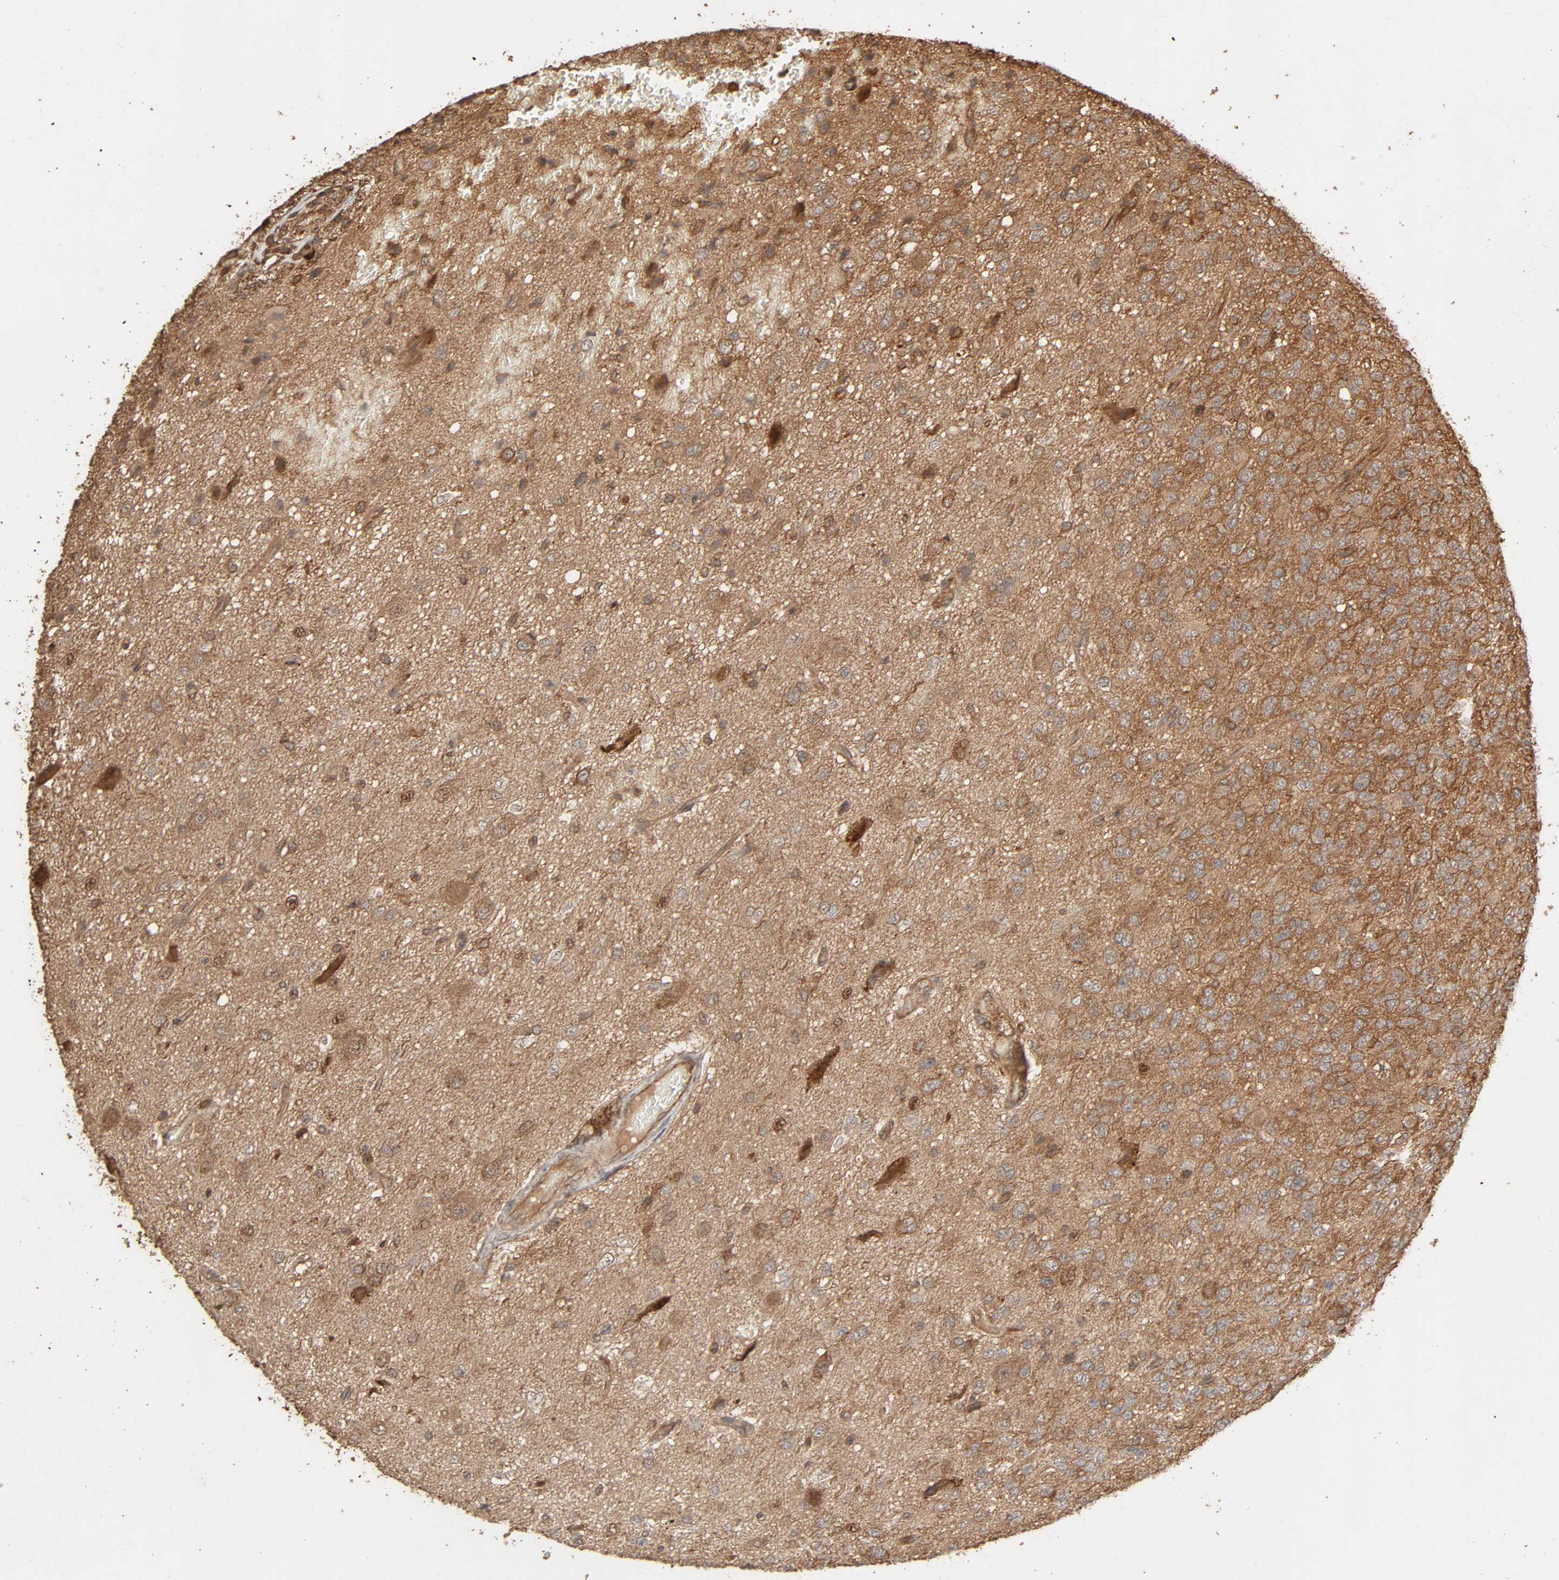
{"staining": {"intensity": "strong", "quantity": ">75%", "location": "cytoplasmic/membranous"}, "tissue": "glioma", "cell_type": "Tumor cells", "image_type": "cancer", "snomed": [{"axis": "morphology", "description": "Glioma, malignant, High grade"}, {"axis": "topography", "description": "pancreas cauda"}], "caption": "Immunohistochemical staining of human malignant glioma (high-grade) exhibits high levels of strong cytoplasmic/membranous protein staining in about >75% of tumor cells.", "gene": "RPS6KA6", "patient": {"sex": "male", "age": 60}}